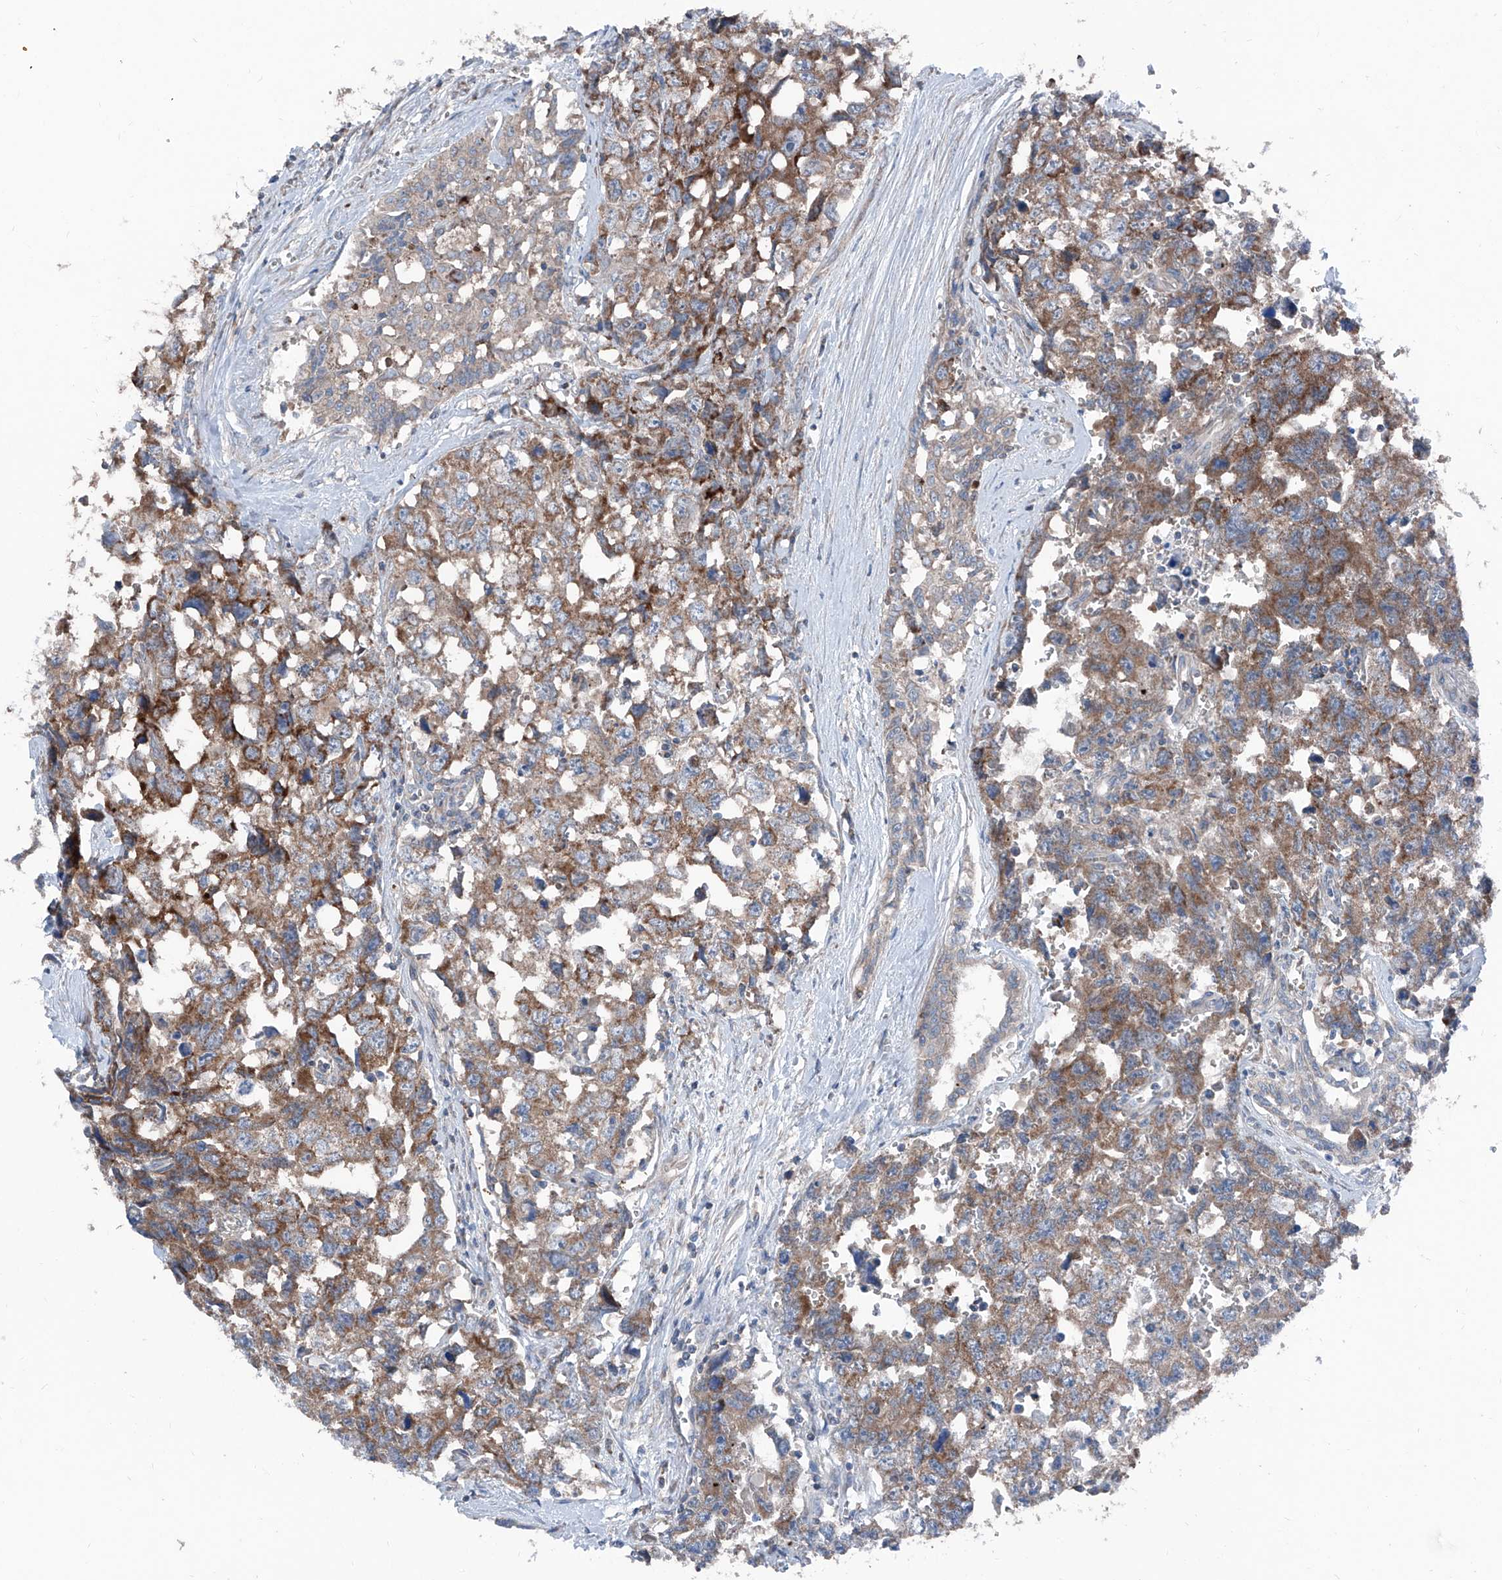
{"staining": {"intensity": "moderate", "quantity": ">75%", "location": "cytoplasmic/membranous"}, "tissue": "testis cancer", "cell_type": "Tumor cells", "image_type": "cancer", "snomed": [{"axis": "morphology", "description": "Carcinoma, Embryonal, NOS"}, {"axis": "topography", "description": "Testis"}], "caption": "Embryonal carcinoma (testis) stained with immunohistochemistry (IHC) demonstrates moderate cytoplasmic/membranous expression in approximately >75% of tumor cells.", "gene": "GPAT3", "patient": {"sex": "male", "age": 31}}